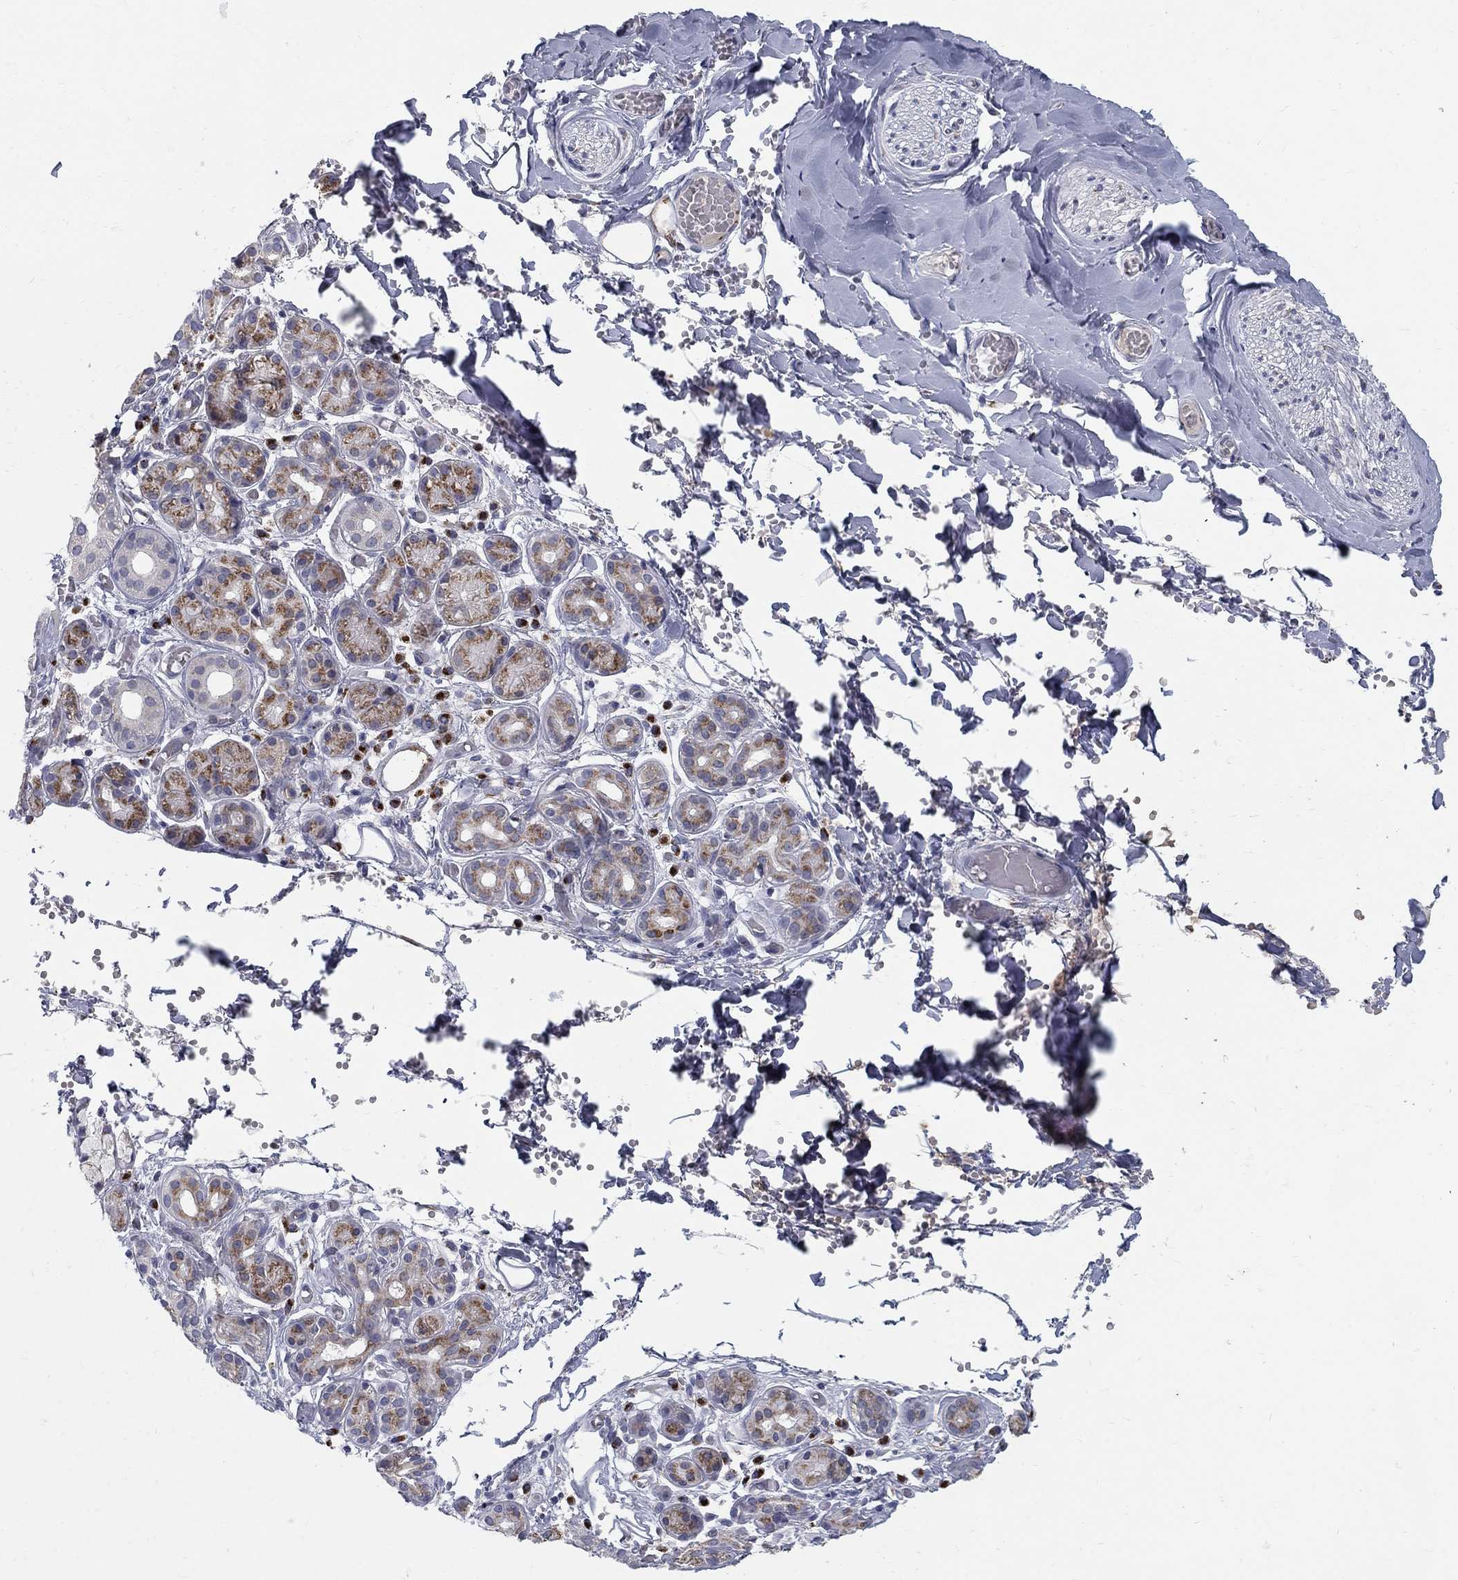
{"staining": {"intensity": "moderate", "quantity": ">75%", "location": "cytoplasmic/membranous"}, "tissue": "salivary gland", "cell_type": "Glandular cells", "image_type": "normal", "snomed": [{"axis": "morphology", "description": "Normal tissue, NOS"}, {"axis": "topography", "description": "Salivary gland"}, {"axis": "topography", "description": "Peripheral nerve tissue"}], "caption": "Immunohistochemistry image of unremarkable human salivary gland stained for a protein (brown), which displays medium levels of moderate cytoplasmic/membranous positivity in about >75% of glandular cells.", "gene": "PANK3", "patient": {"sex": "male", "age": 71}}